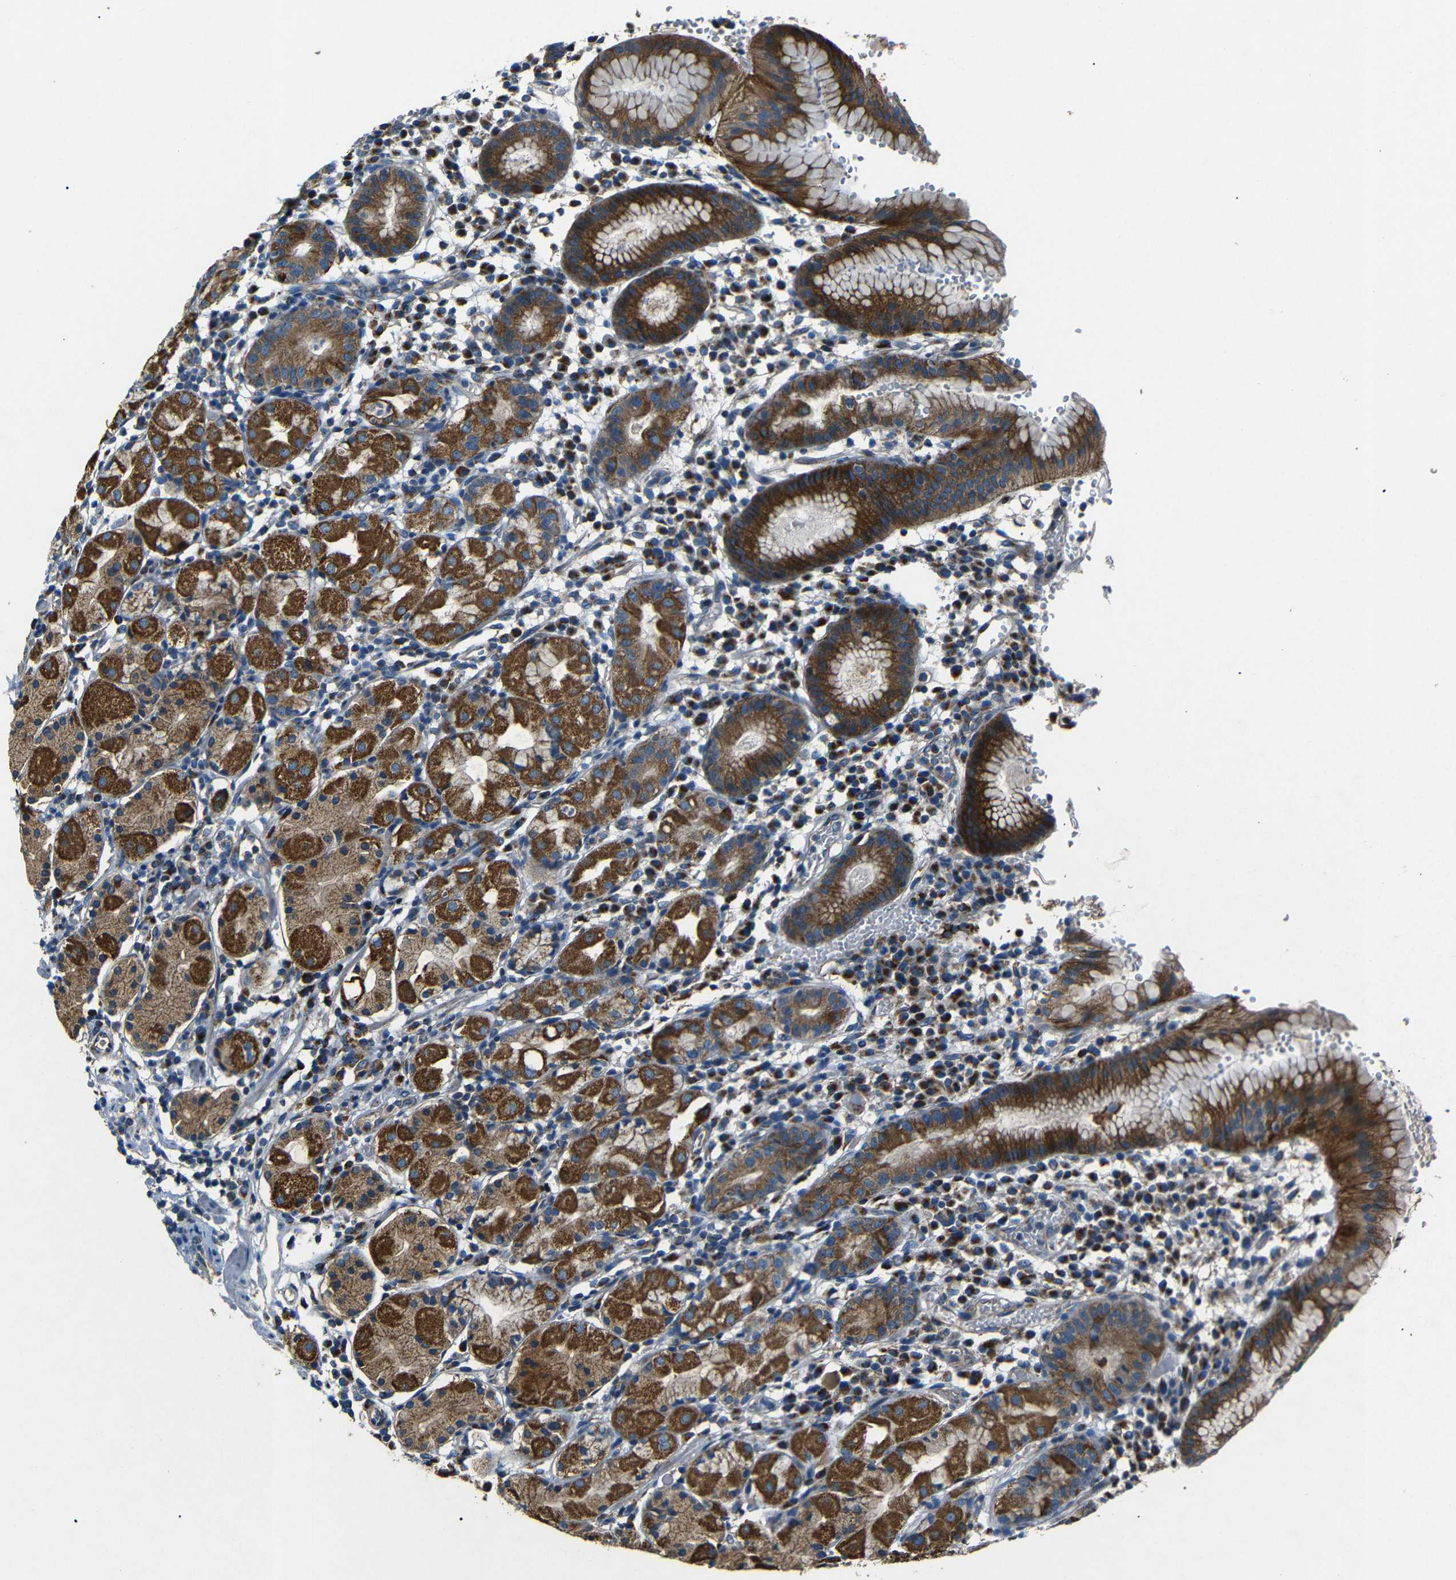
{"staining": {"intensity": "strong", "quantity": ">75%", "location": "cytoplasmic/membranous"}, "tissue": "stomach", "cell_type": "Glandular cells", "image_type": "normal", "snomed": [{"axis": "morphology", "description": "Normal tissue, NOS"}, {"axis": "topography", "description": "Stomach"}, {"axis": "topography", "description": "Stomach, lower"}], "caption": "DAB (3,3'-diaminobenzidine) immunohistochemical staining of normal stomach displays strong cytoplasmic/membranous protein staining in approximately >75% of glandular cells. Using DAB (3,3'-diaminobenzidine) (brown) and hematoxylin (blue) stains, captured at high magnification using brightfield microscopy.", "gene": "NETO2", "patient": {"sex": "female", "age": 75}}